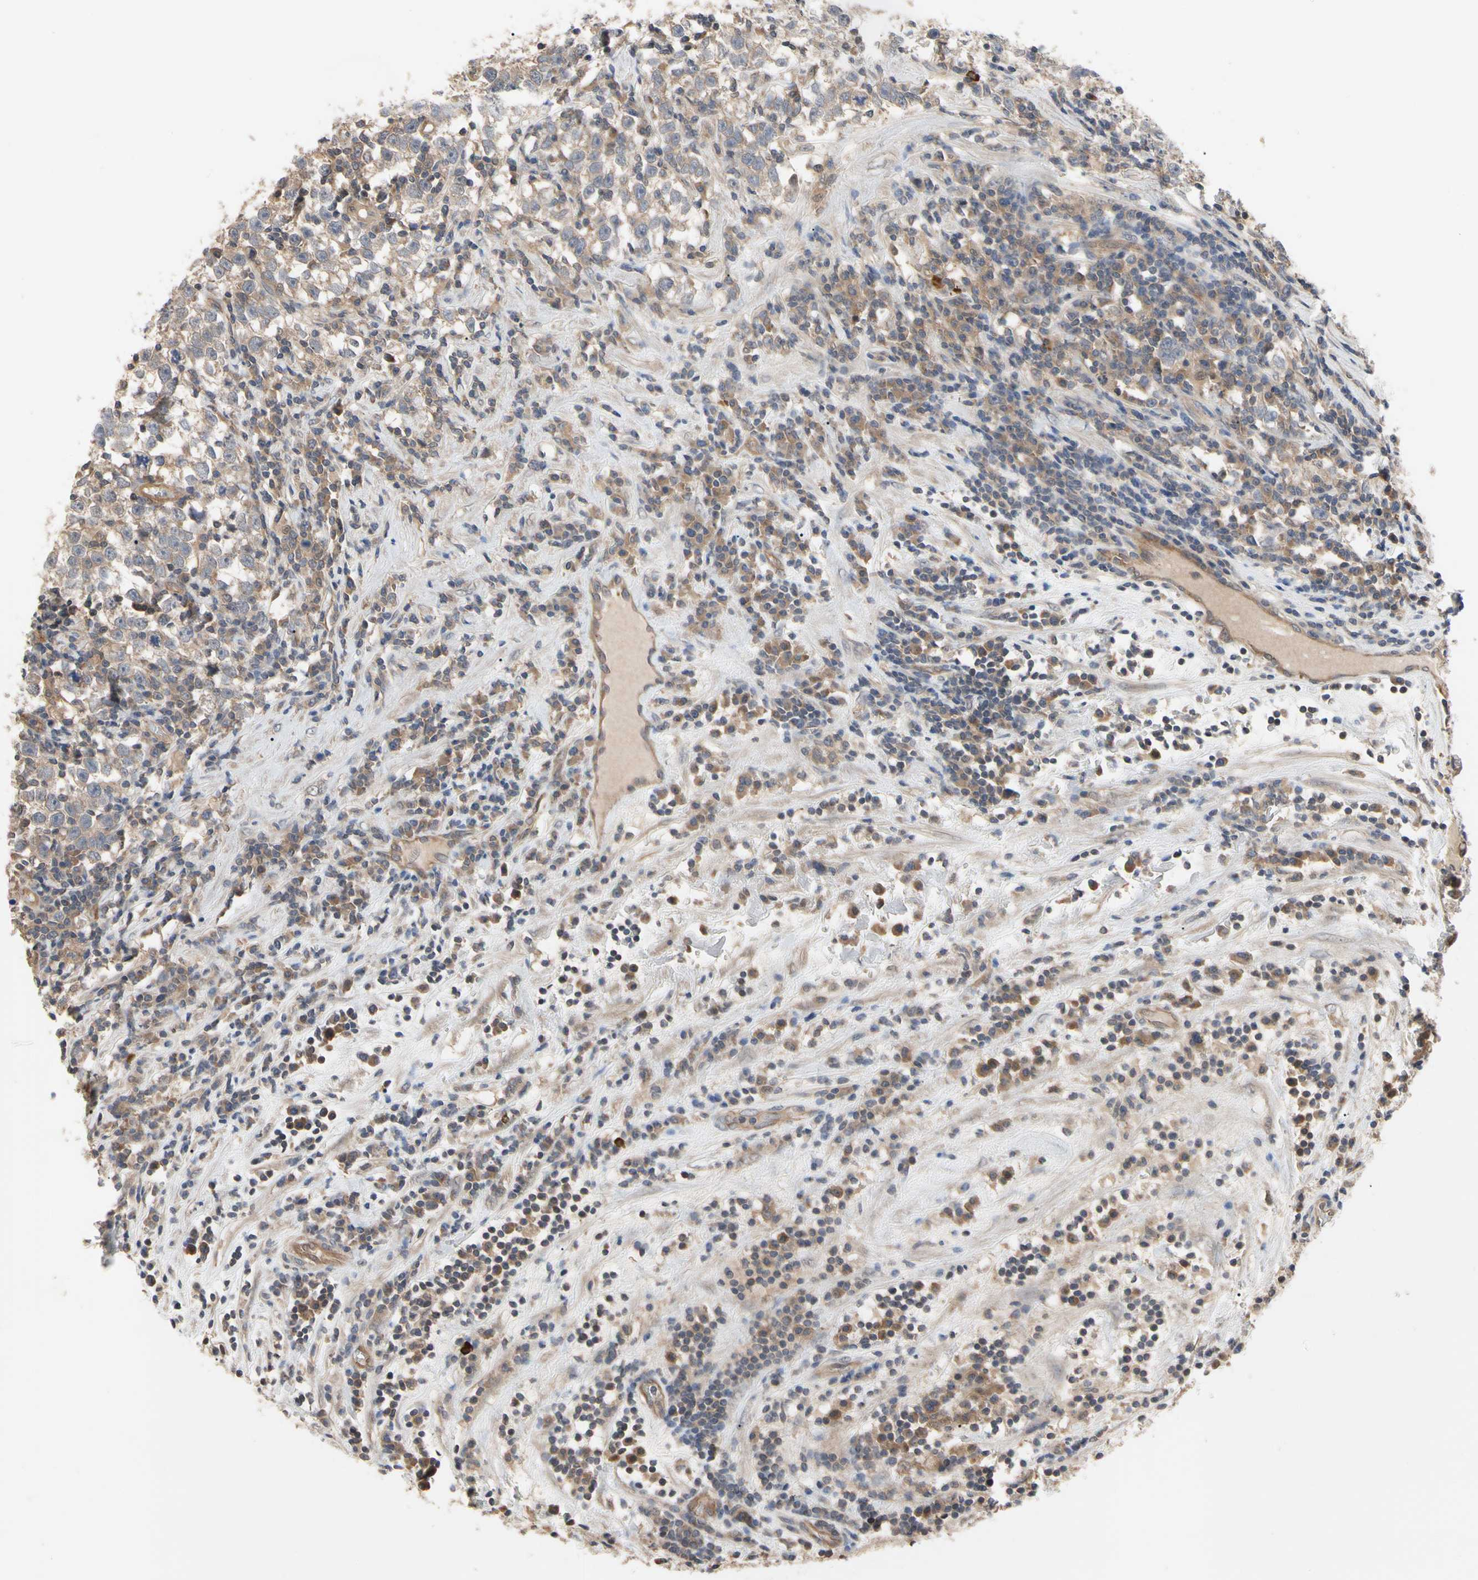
{"staining": {"intensity": "moderate", "quantity": ">75%", "location": "cytoplasmic/membranous"}, "tissue": "testis cancer", "cell_type": "Tumor cells", "image_type": "cancer", "snomed": [{"axis": "morphology", "description": "Seminoma, NOS"}, {"axis": "topography", "description": "Testis"}], "caption": "Protein positivity by immunohistochemistry (IHC) demonstrates moderate cytoplasmic/membranous staining in approximately >75% of tumor cells in testis cancer (seminoma). Nuclei are stained in blue.", "gene": "DPP8", "patient": {"sex": "male", "age": 43}}